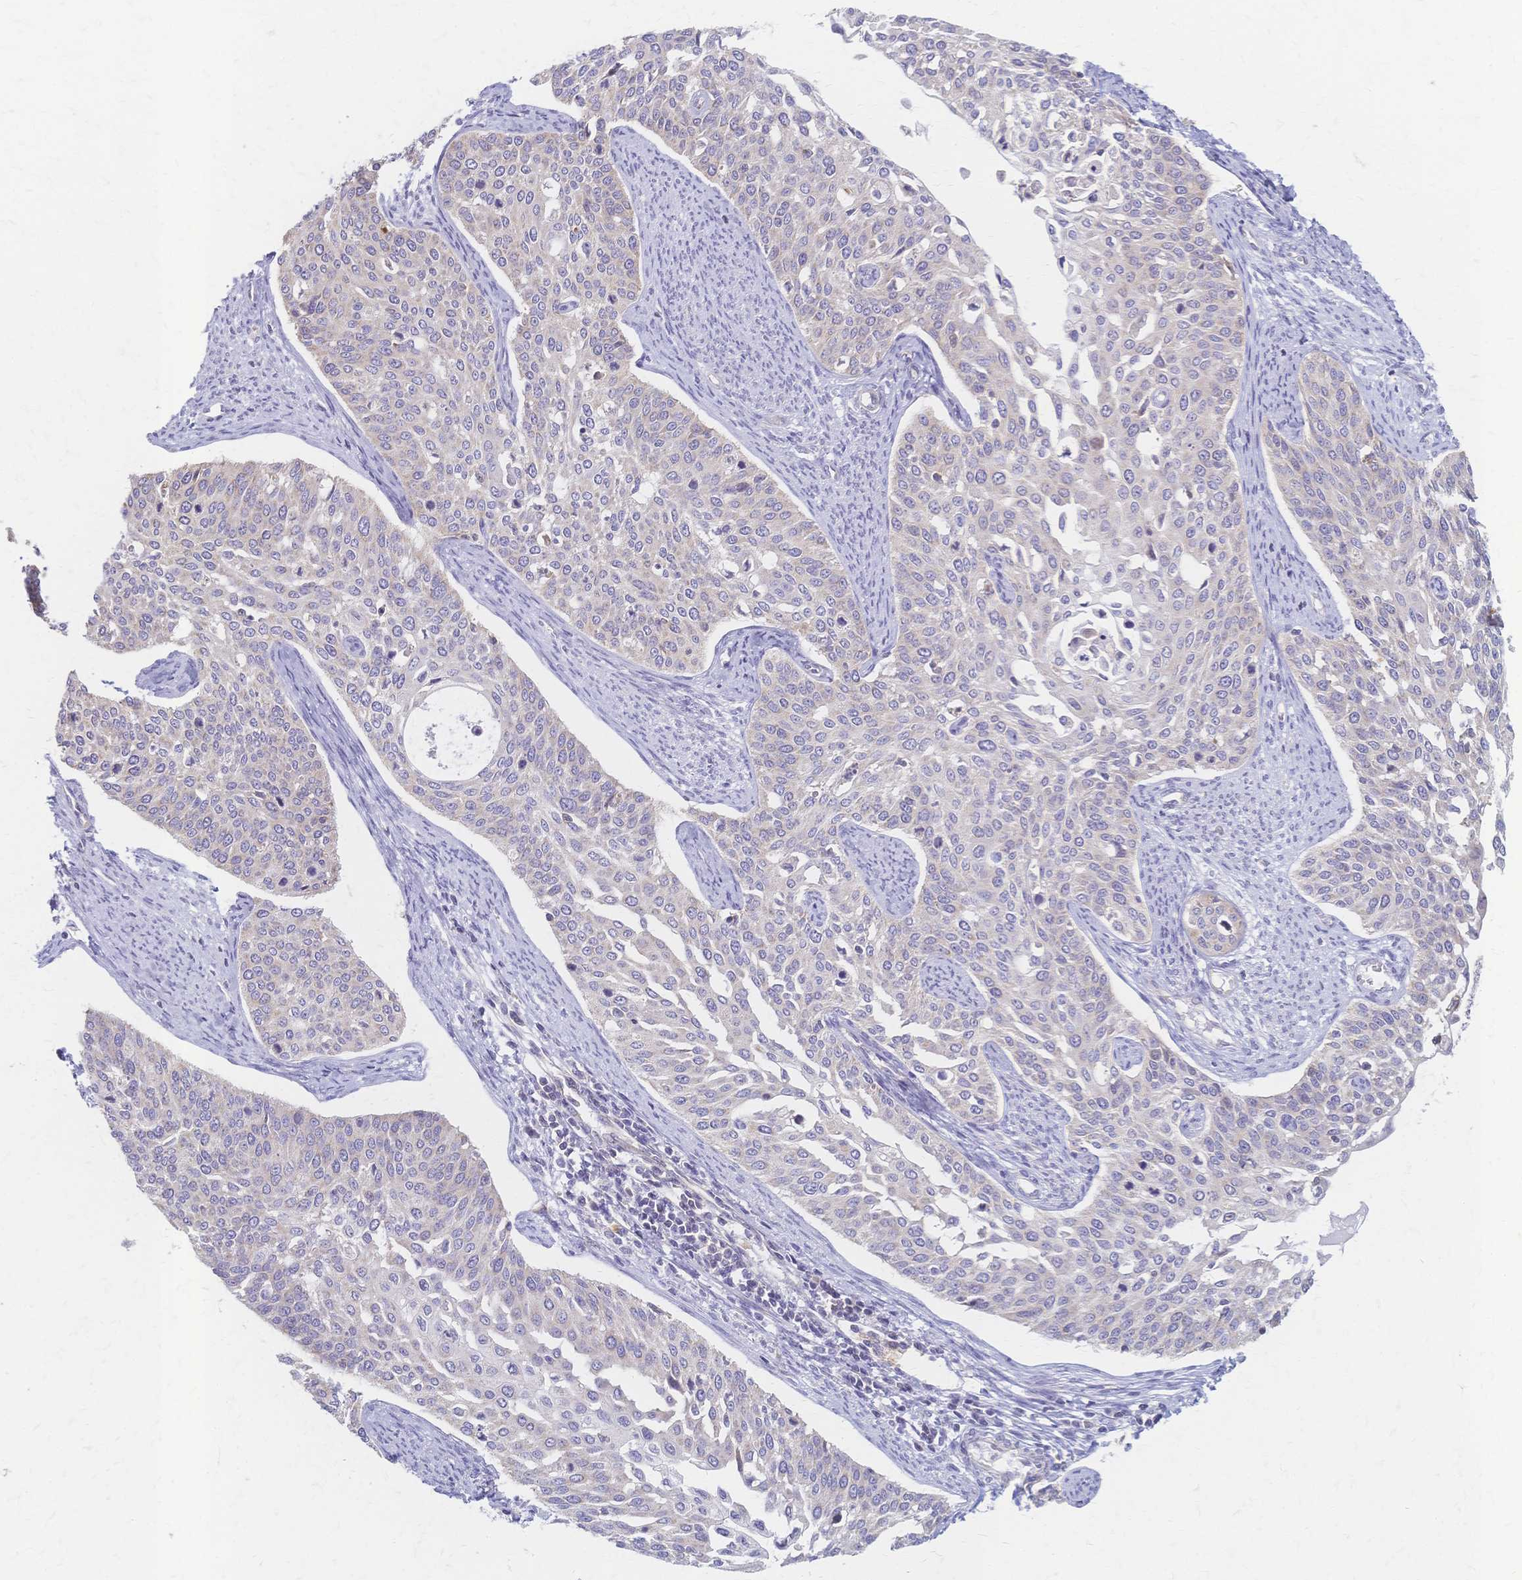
{"staining": {"intensity": "negative", "quantity": "none", "location": "none"}, "tissue": "cervical cancer", "cell_type": "Tumor cells", "image_type": "cancer", "snomed": [{"axis": "morphology", "description": "Squamous cell carcinoma, NOS"}, {"axis": "topography", "description": "Cervix"}], "caption": "This is an immunohistochemistry image of human cervical cancer. There is no staining in tumor cells.", "gene": "CYB5A", "patient": {"sex": "female", "age": 44}}